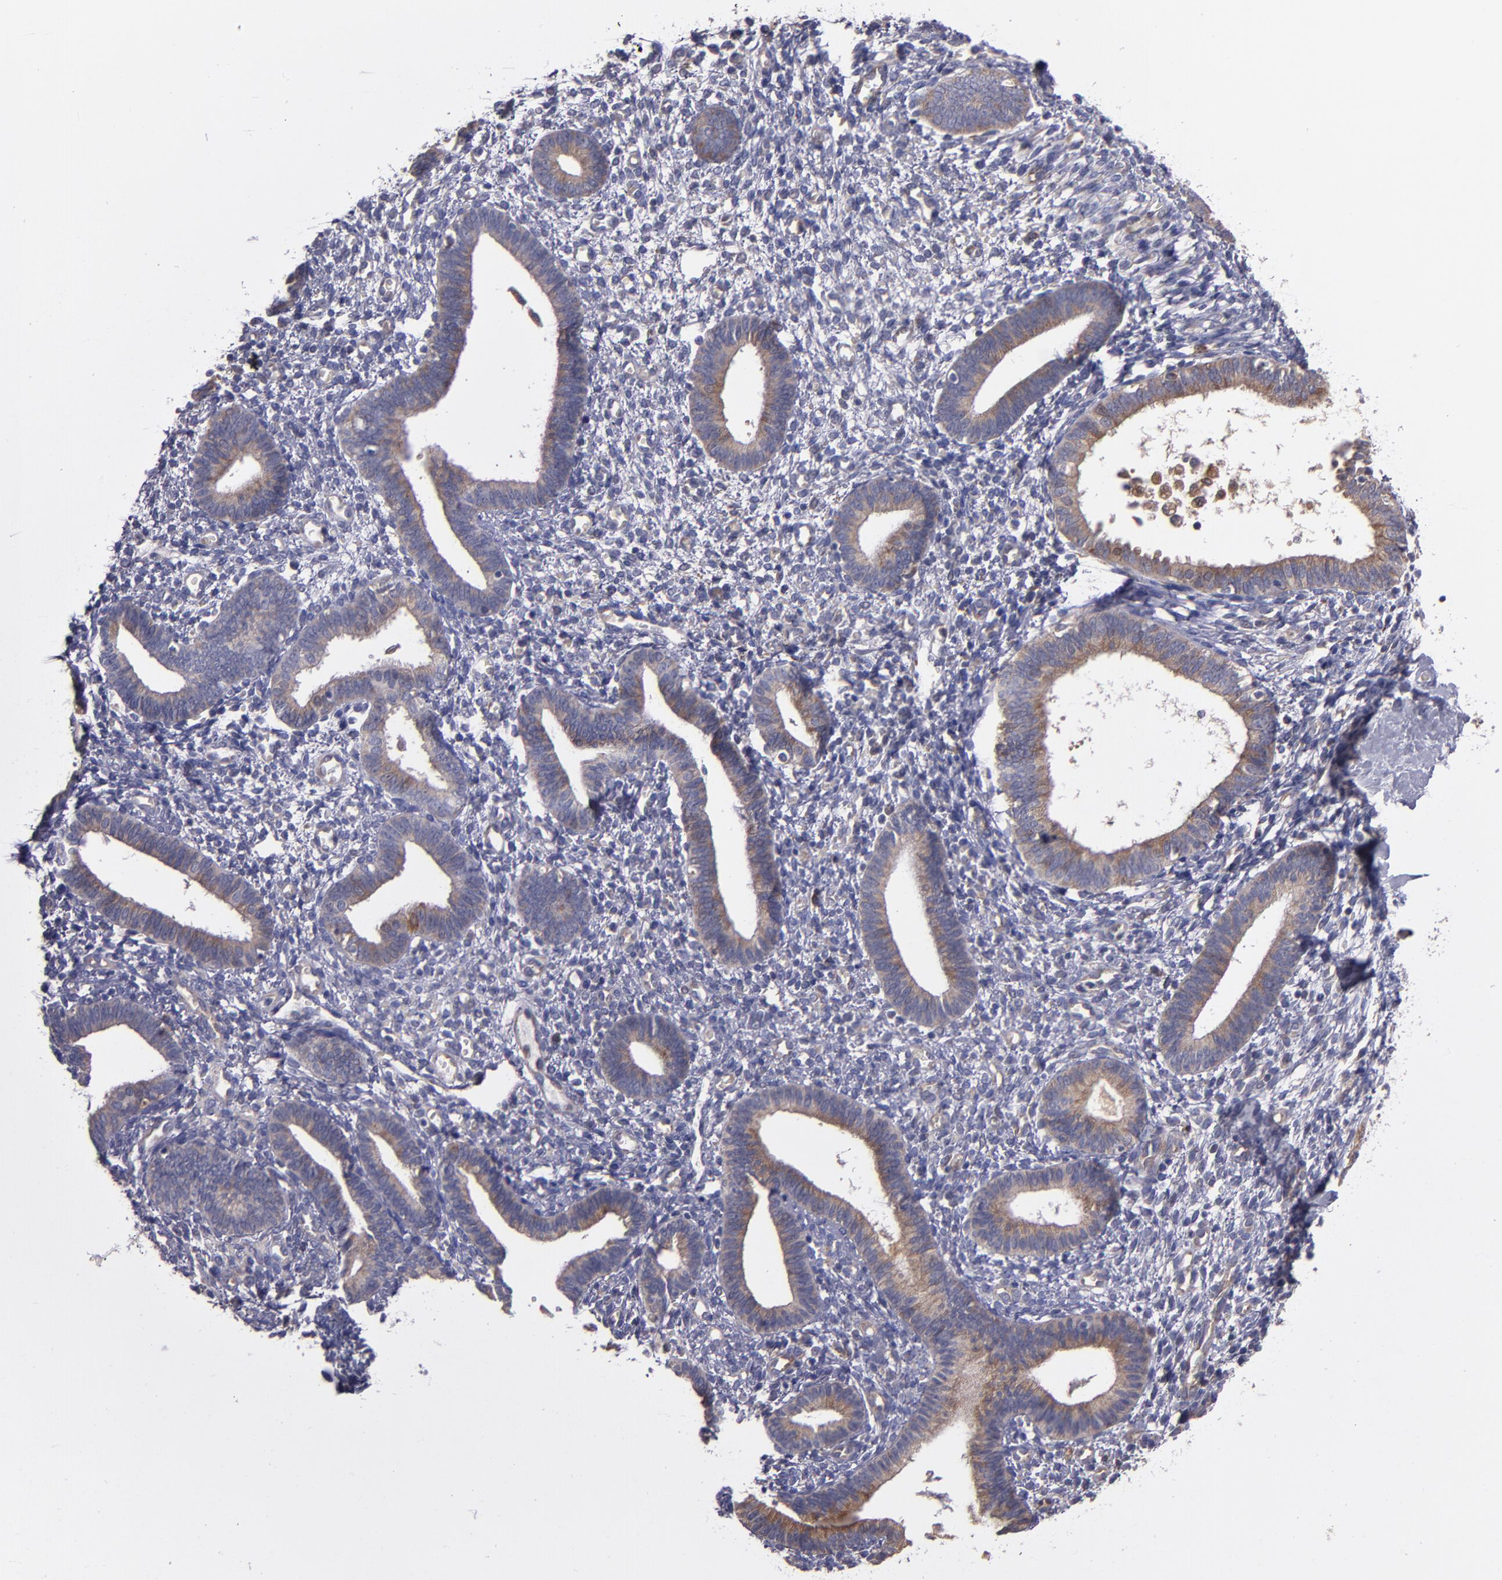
{"staining": {"intensity": "weak", "quantity": "<25%", "location": "cytoplasmic/membranous"}, "tissue": "endometrium", "cell_type": "Cells in endometrial stroma", "image_type": "normal", "snomed": [{"axis": "morphology", "description": "Normal tissue, NOS"}, {"axis": "topography", "description": "Smooth muscle"}, {"axis": "topography", "description": "Endometrium"}], "caption": "The immunohistochemistry histopathology image has no significant expression in cells in endometrial stroma of endometrium.", "gene": "IFIH1", "patient": {"sex": "female", "age": 57}}